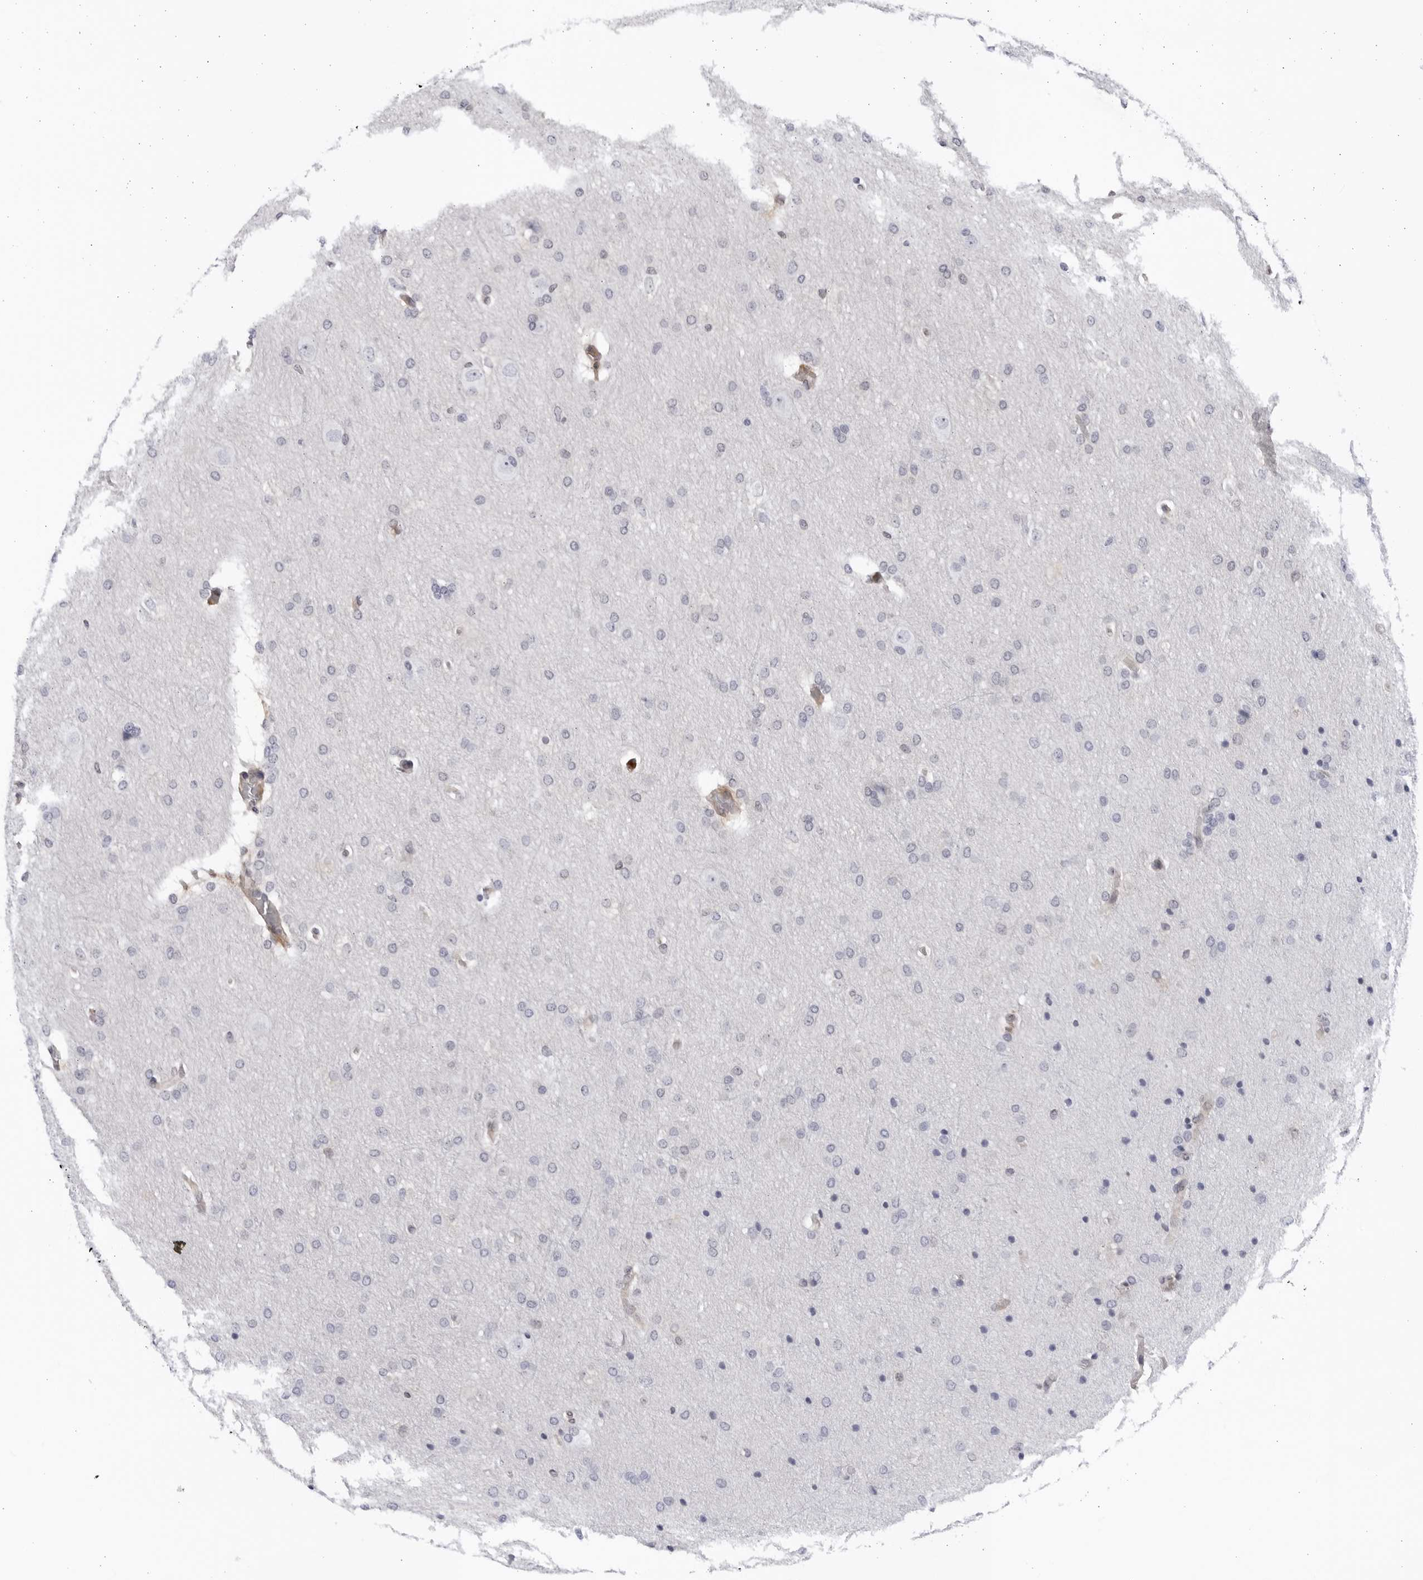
{"staining": {"intensity": "negative", "quantity": "none", "location": "none"}, "tissue": "glioma", "cell_type": "Tumor cells", "image_type": "cancer", "snomed": [{"axis": "morphology", "description": "Glioma, malignant, Low grade"}, {"axis": "topography", "description": "Brain"}], "caption": "High power microscopy photomicrograph of an IHC photomicrograph of glioma, revealing no significant positivity in tumor cells.", "gene": "BMP2K", "patient": {"sex": "female", "age": 37}}